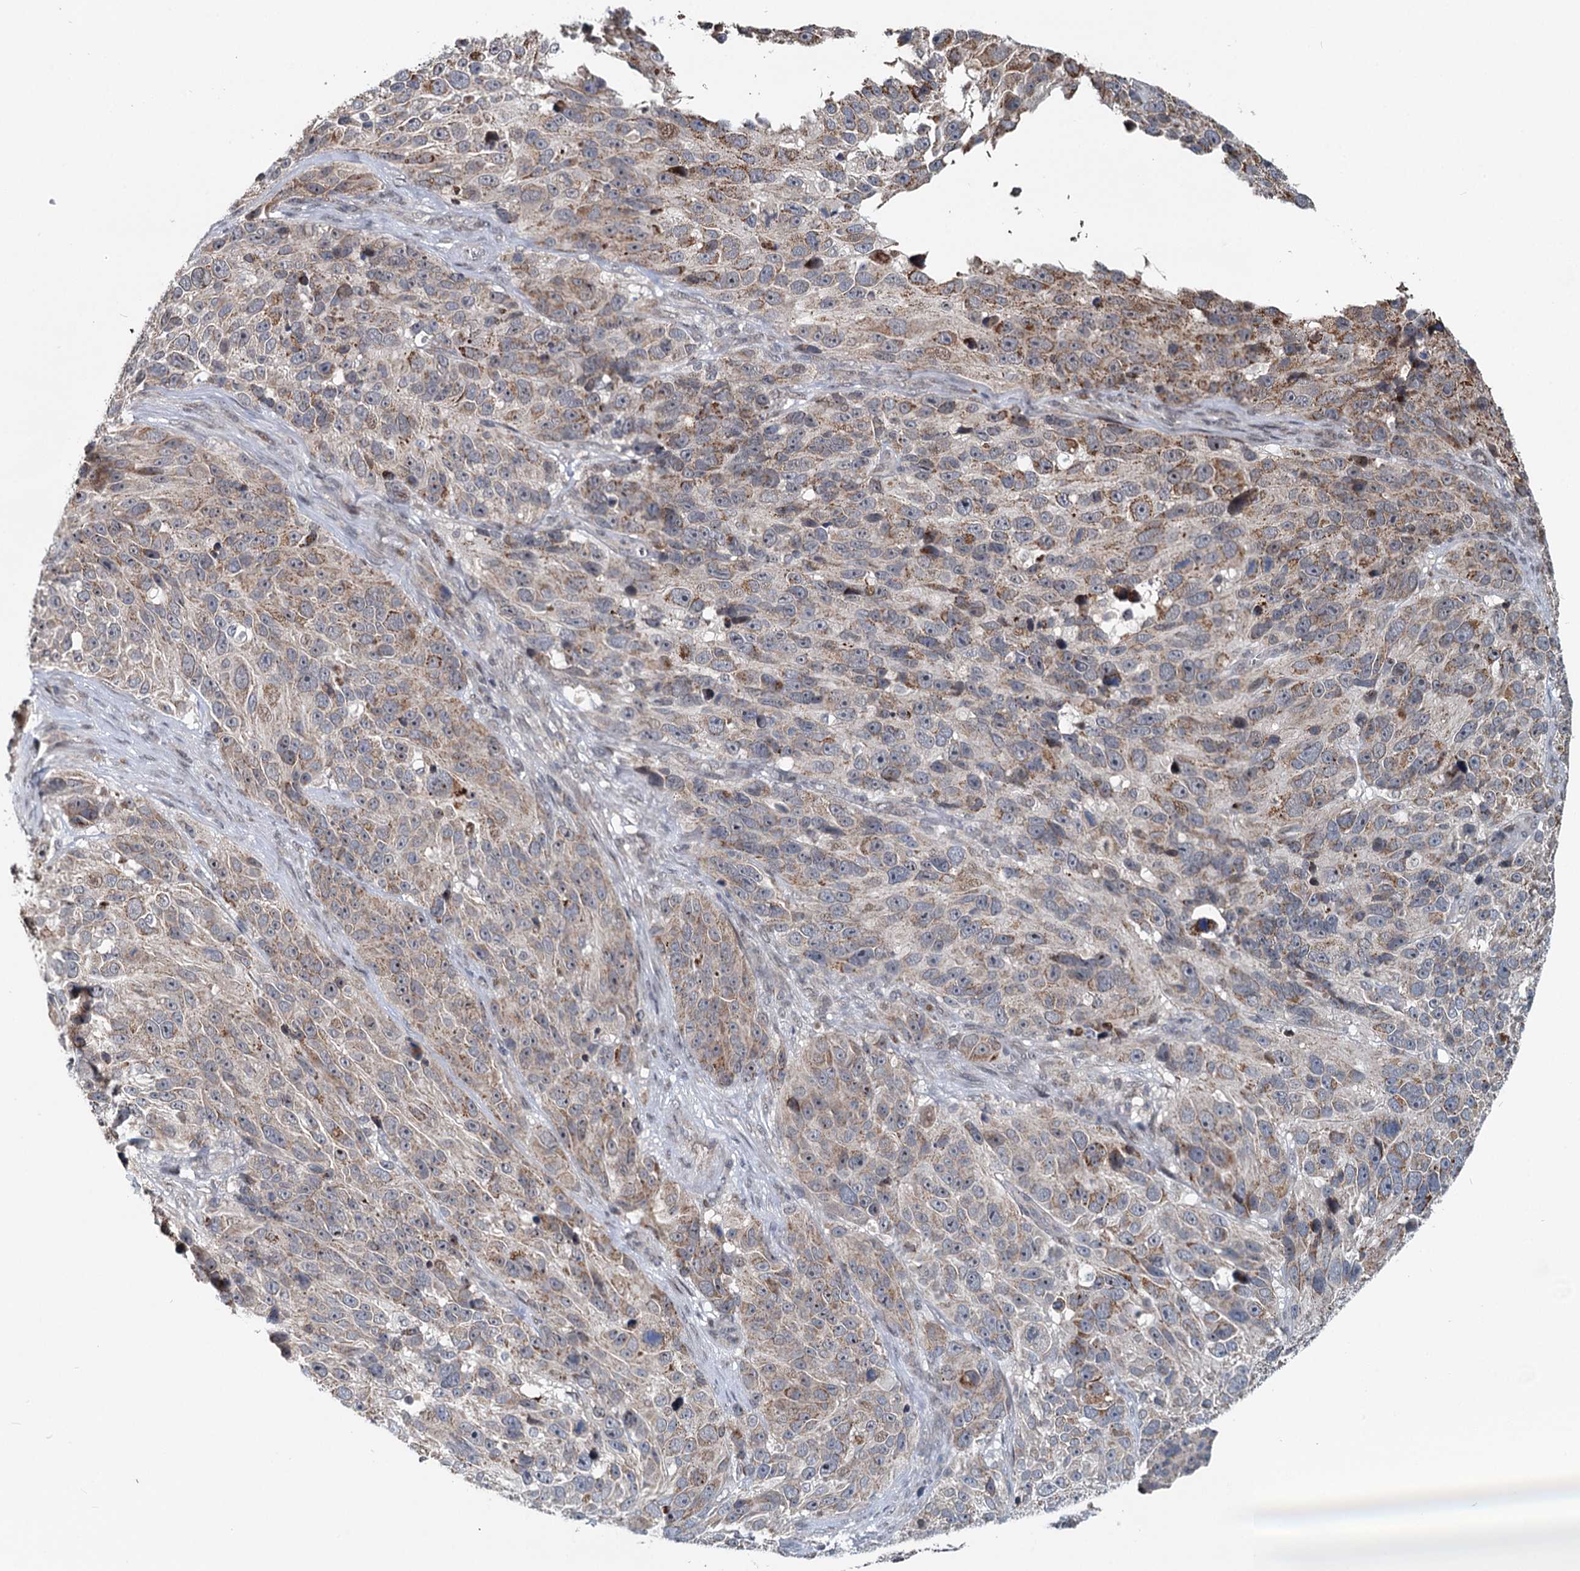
{"staining": {"intensity": "weak", "quantity": "25%-75%", "location": "cytoplasmic/membranous"}, "tissue": "melanoma", "cell_type": "Tumor cells", "image_type": "cancer", "snomed": [{"axis": "morphology", "description": "Malignant melanoma, NOS"}, {"axis": "topography", "description": "Skin"}], "caption": "Approximately 25%-75% of tumor cells in melanoma exhibit weak cytoplasmic/membranous protein staining as visualized by brown immunohistochemical staining.", "gene": "RITA1", "patient": {"sex": "male", "age": 84}}